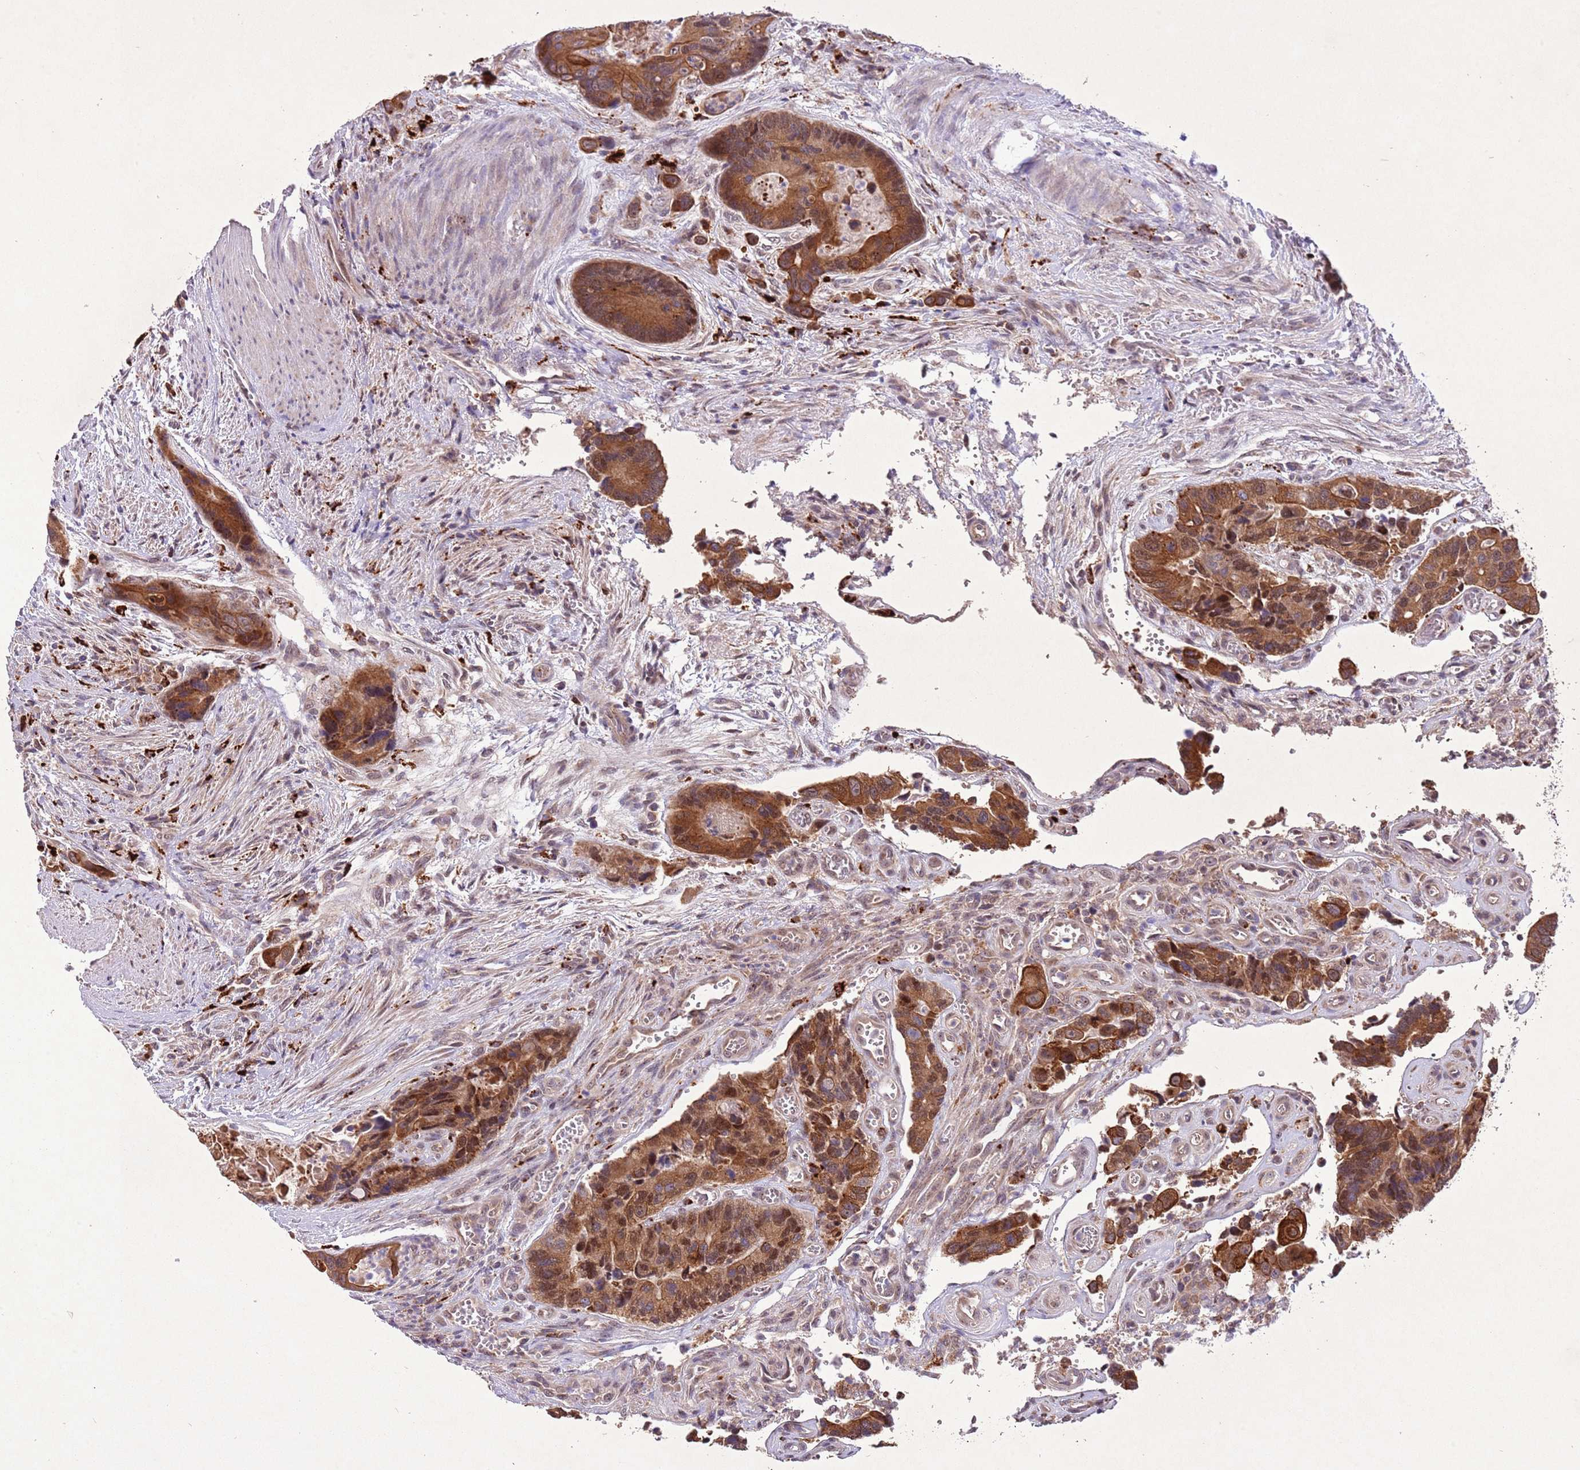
{"staining": {"intensity": "strong", "quantity": ">75%", "location": "cytoplasmic/membranous,nuclear"}, "tissue": "colorectal cancer", "cell_type": "Tumor cells", "image_type": "cancer", "snomed": [{"axis": "morphology", "description": "Adenocarcinoma, NOS"}, {"axis": "topography", "description": "Colon"}], "caption": "This is an image of immunohistochemistry staining of adenocarcinoma (colorectal), which shows strong staining in the cytoplasmic/membranous and nuclear of tumor cells.", "gene": "TRIM27", "patient": {"sex": "male", "age": 84}}